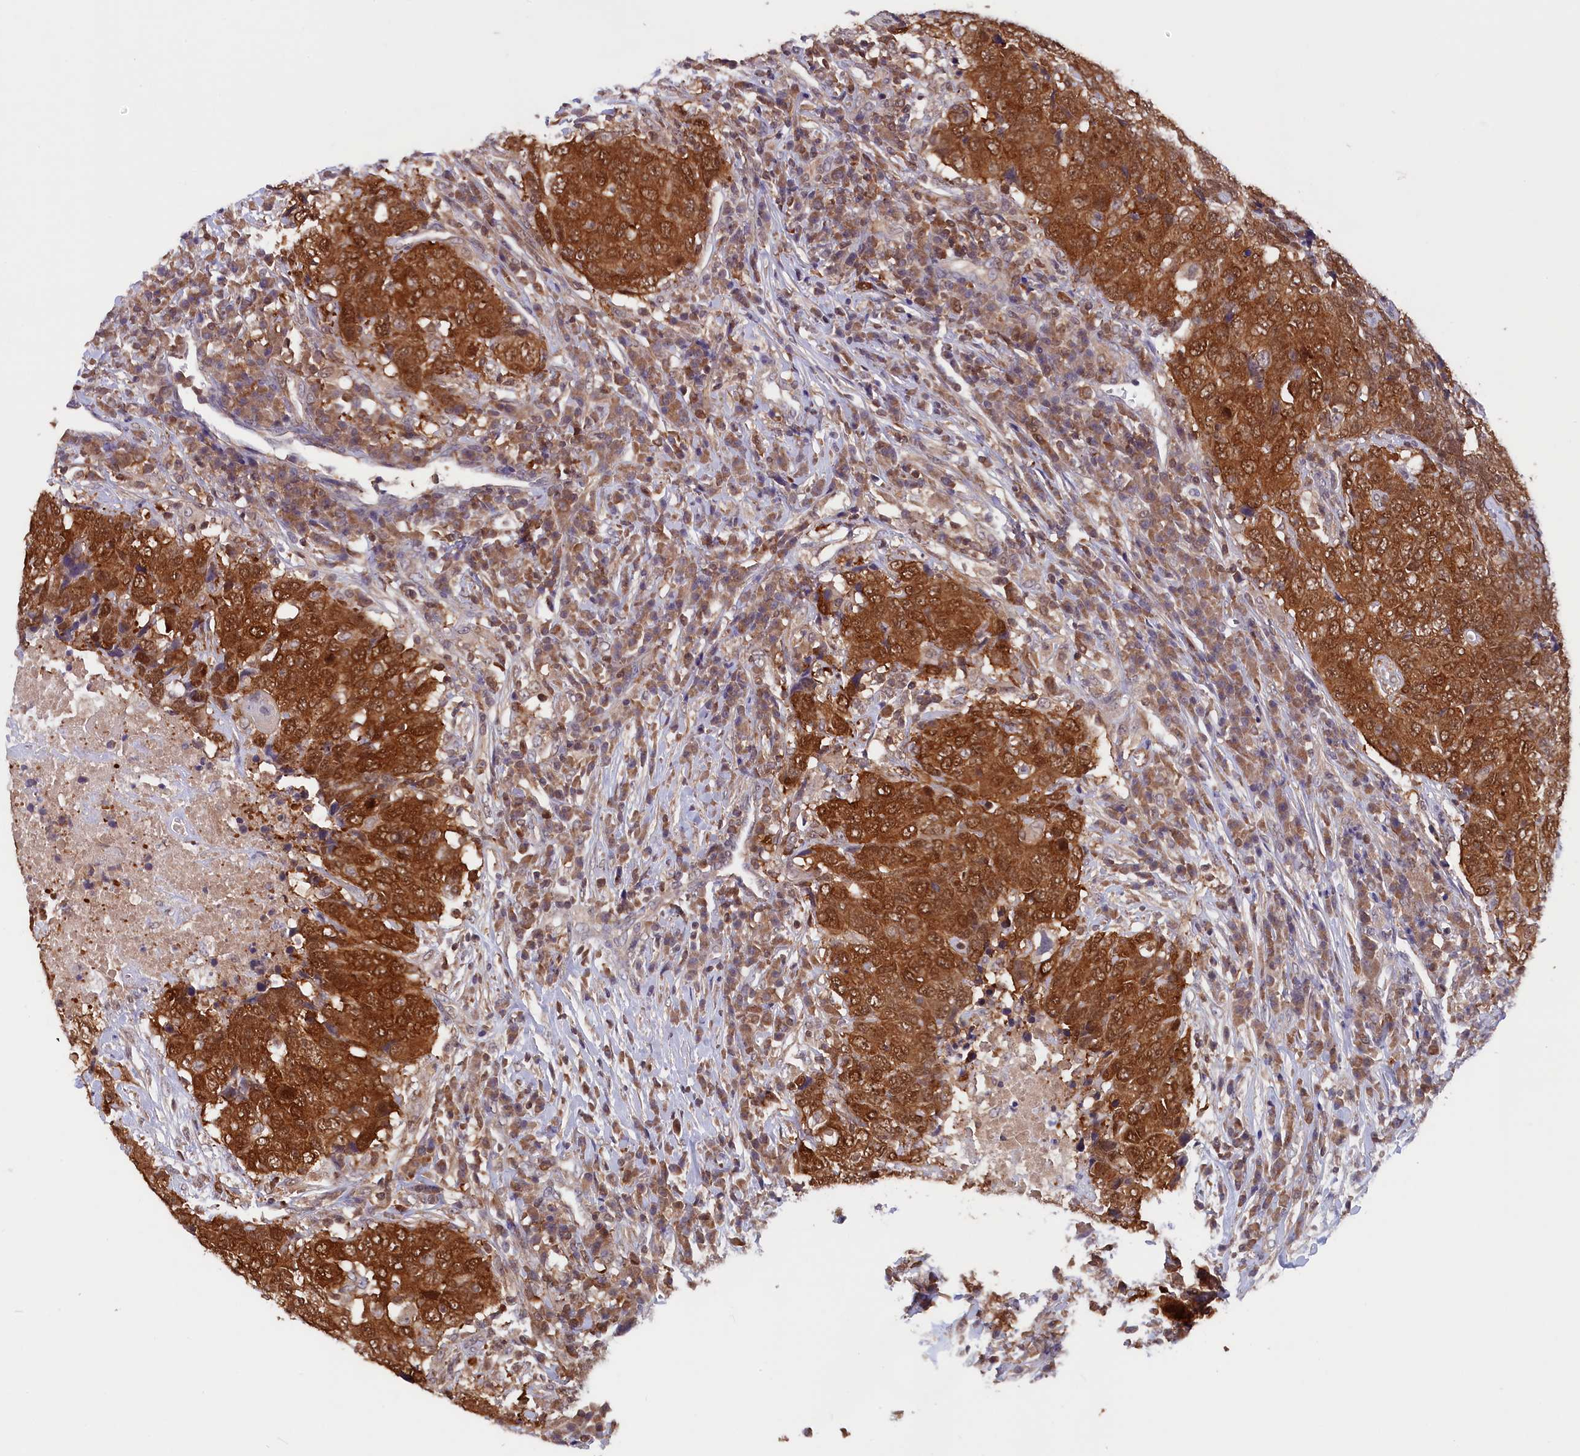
{"staining": {"intensity": "strong", "quantity": ">75%", "location": "cytoplasmic/membranous,nuclear"}, "tissue": "head and neck cancer", "cell_type": "Tumor cells", "image_type": "cancer", "snomed": [{"axis": "morphology", "description": "Squamous cell carcinoma, NOS"}, {"axis": "topography", "description": "Head-Neck"}], "caption": "Head and neck cancer (squamous cell carcinoma) stained for a protein (brown) reveals strong cytoplasmic/membranous and nuclear positive expression in about >75% of tumor cells.", "gene": "JPT2", "patient": {"sex": "male", "age": 66}}